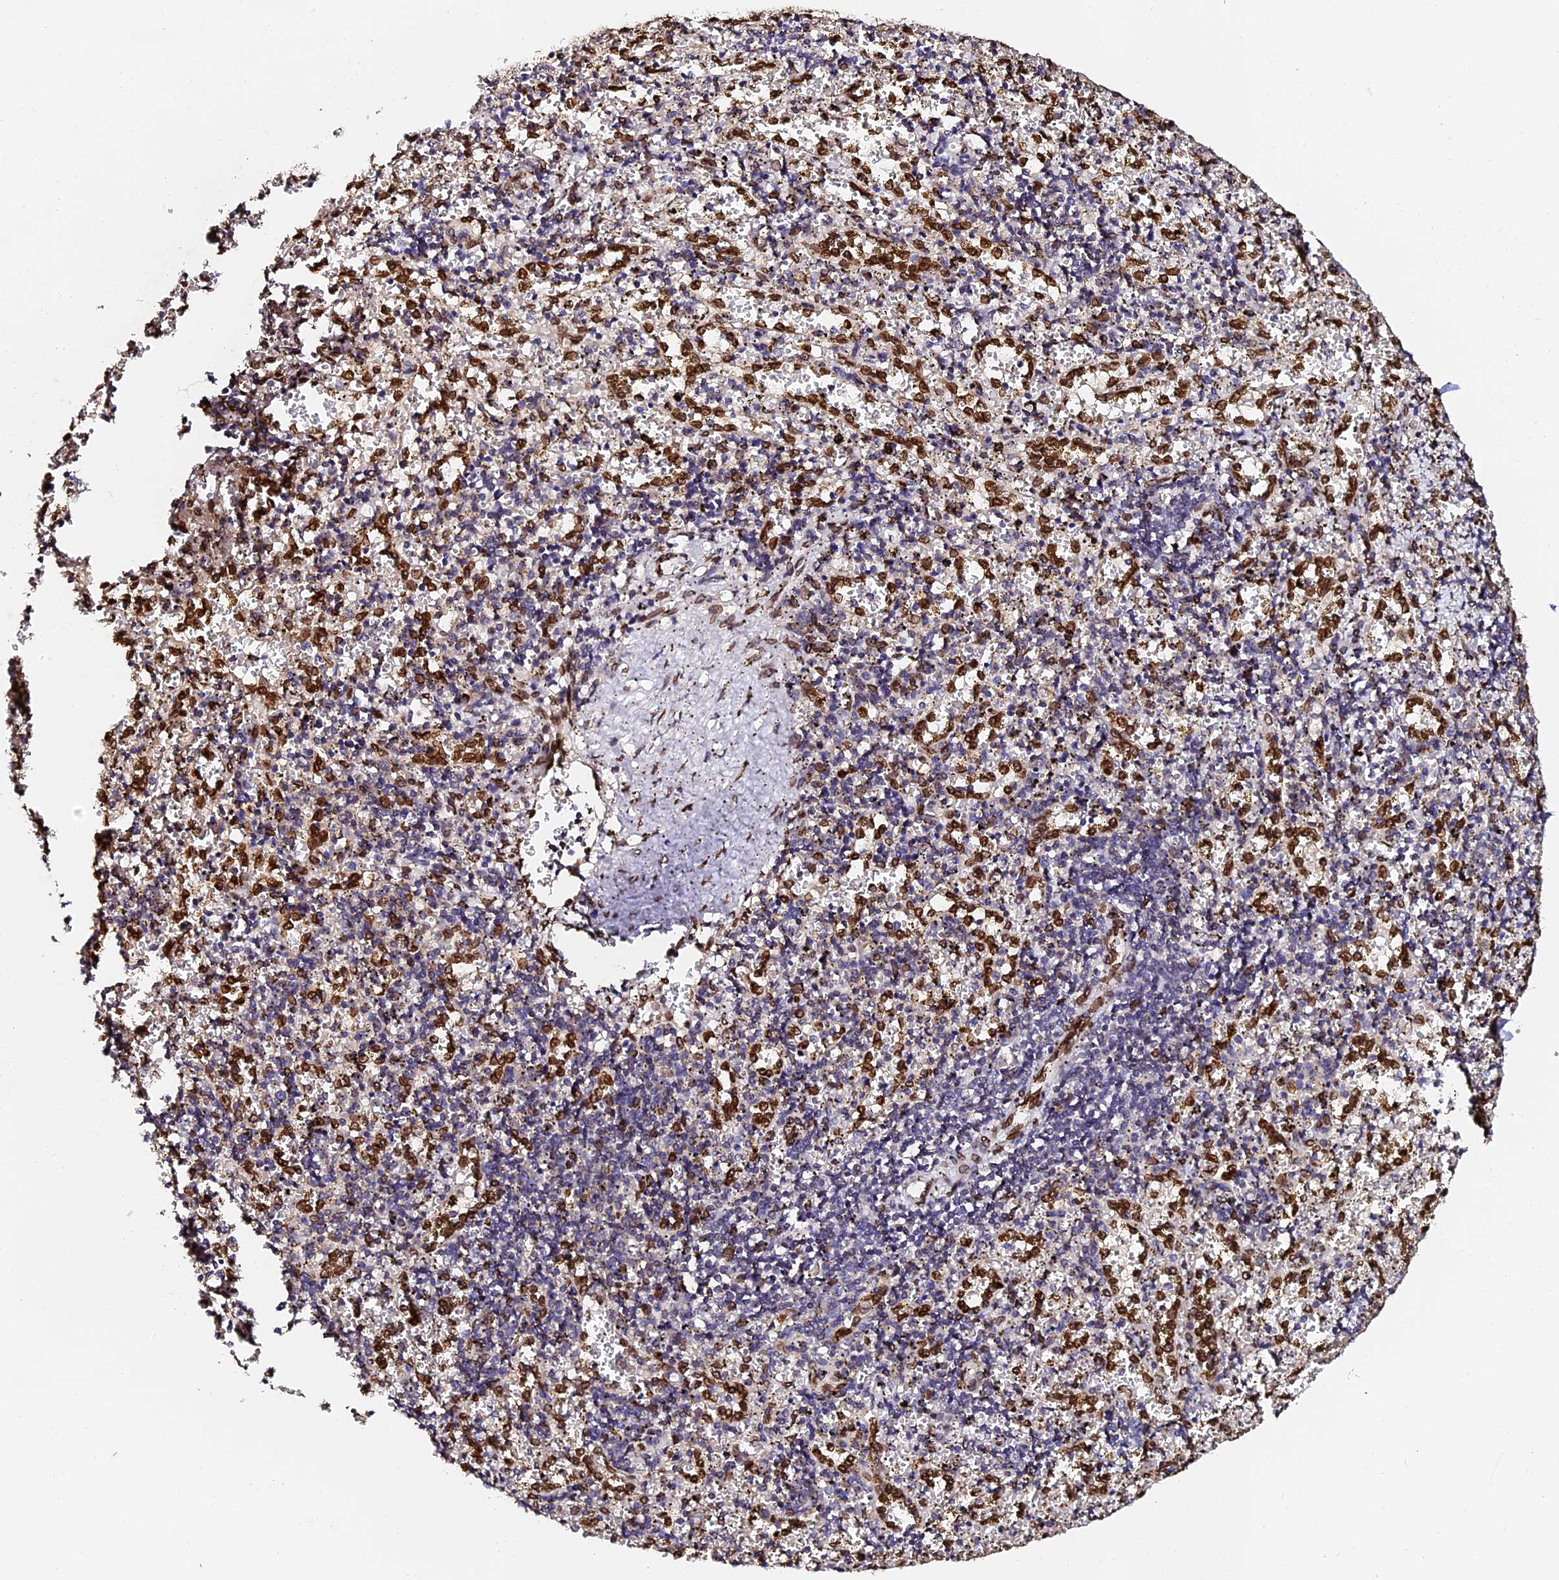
{"staining": {"intensity": "strong", "quantity": "25%-75%", "location": "cytoplasmic/membranous,nuclear"}, "tissue": "spleen", "cell_type": "Cells in red pulp", "image_type": "normal", "snomed": [{"axis": "morphology", "description": "Normal tissue, NOS"}, {"axis": "topography", "description": "Spleen"}], "caption": "IHC (DAB) staining of benign human spleen exhibits strong cytoplasmic/membranous,nuclear protein expression in approximately 25%-75% of cells in red pulp.", "gene": "ANAPC5", "patient": {"sex": "male", "age": 11}}